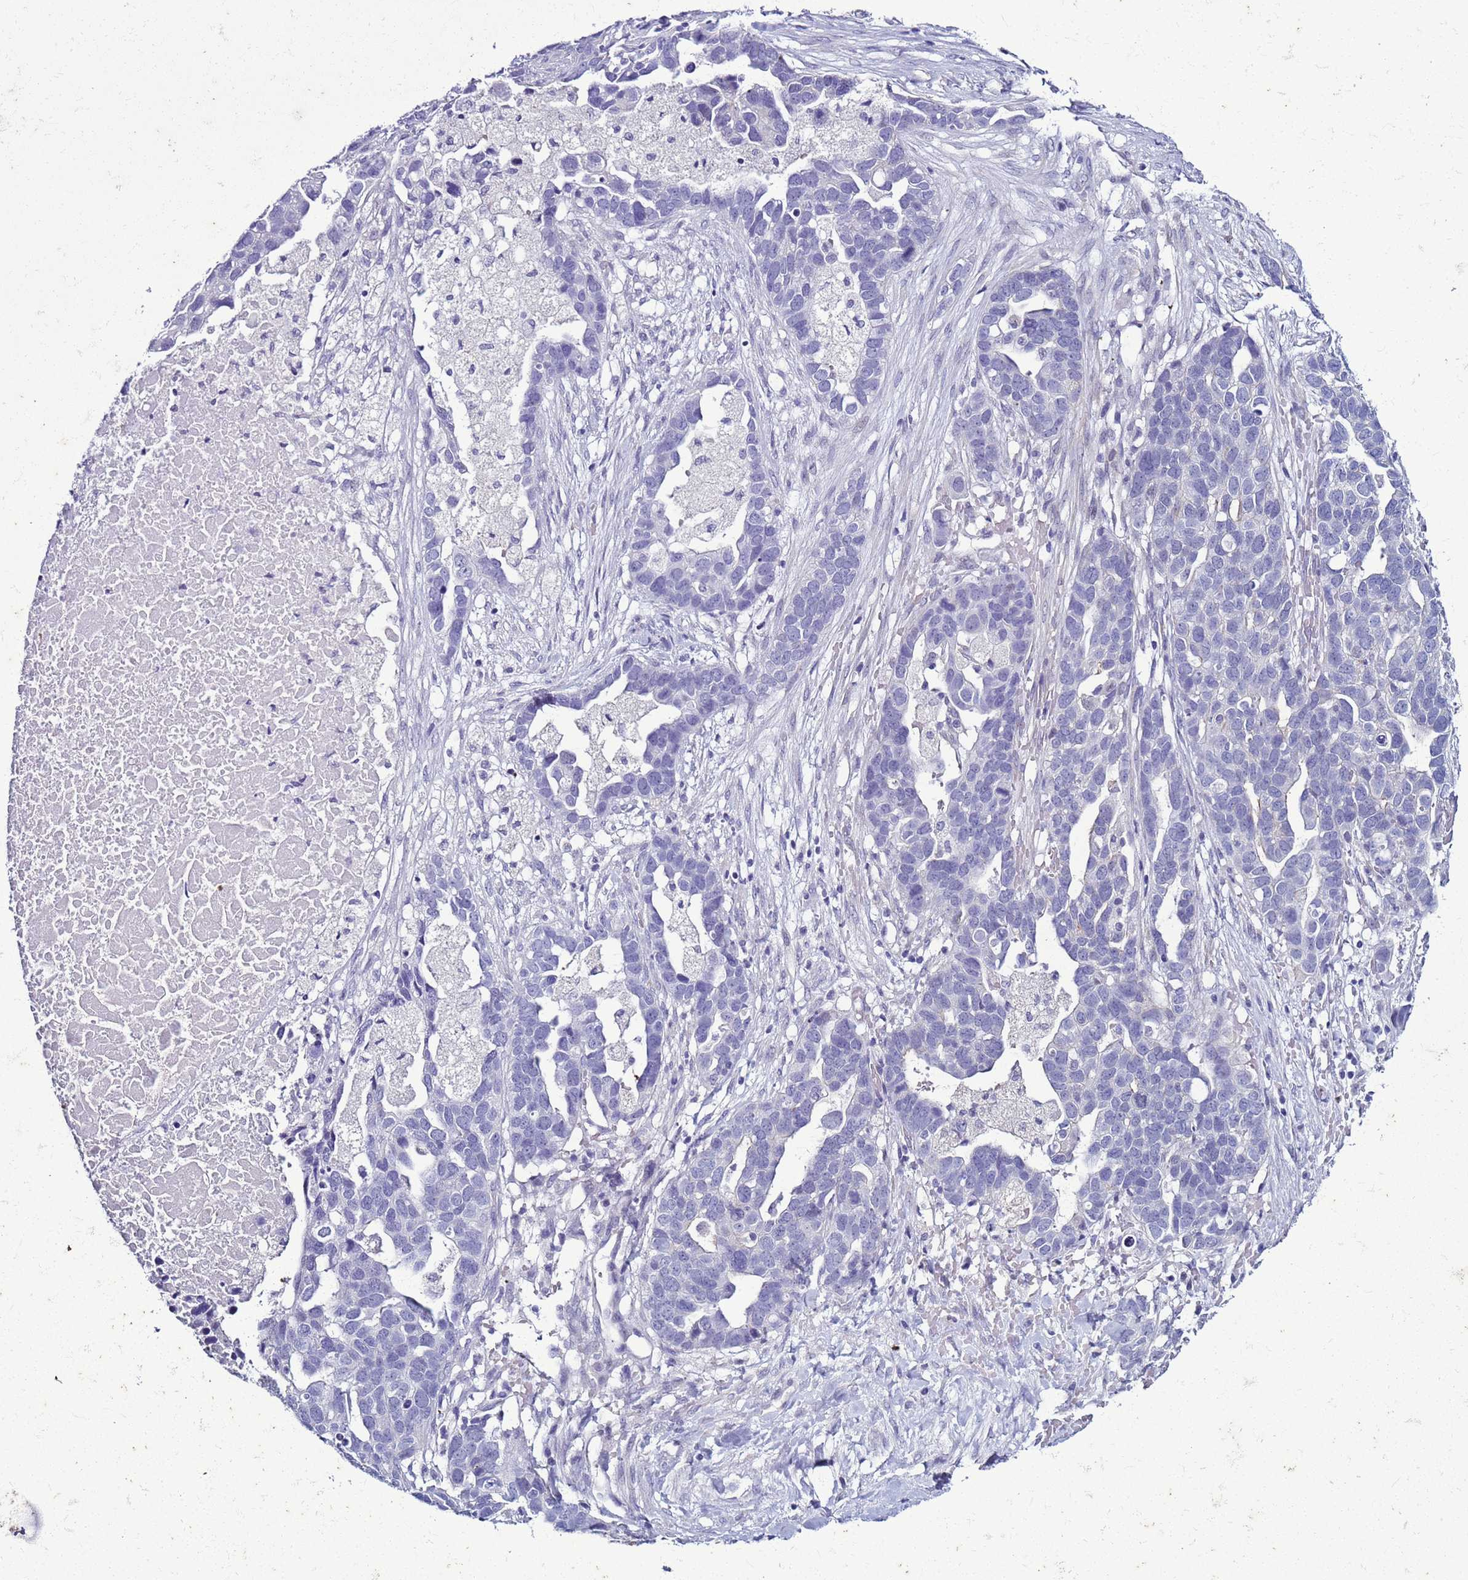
{"staining": {"intensity": "negative", "quantity": "none", "location": "none"}, "tissue": "ovarian cancer", "cell_type": "Tumor cells", "image_type": "cancer", "snomed": [{"axis": "morphology", "description": "Cystadenocarcinoma, serous, NOS"}, {"axis": "topography", "description": "Ovary"}], "caption": "High power microscopy image of an immunohistochemistry micrograph of ovarian serous cystadenocarcinoma, revealing no significant expression in tumor cells.", "gene": "LRRC10B", "patient": {"sex": "female", "age": 54}}